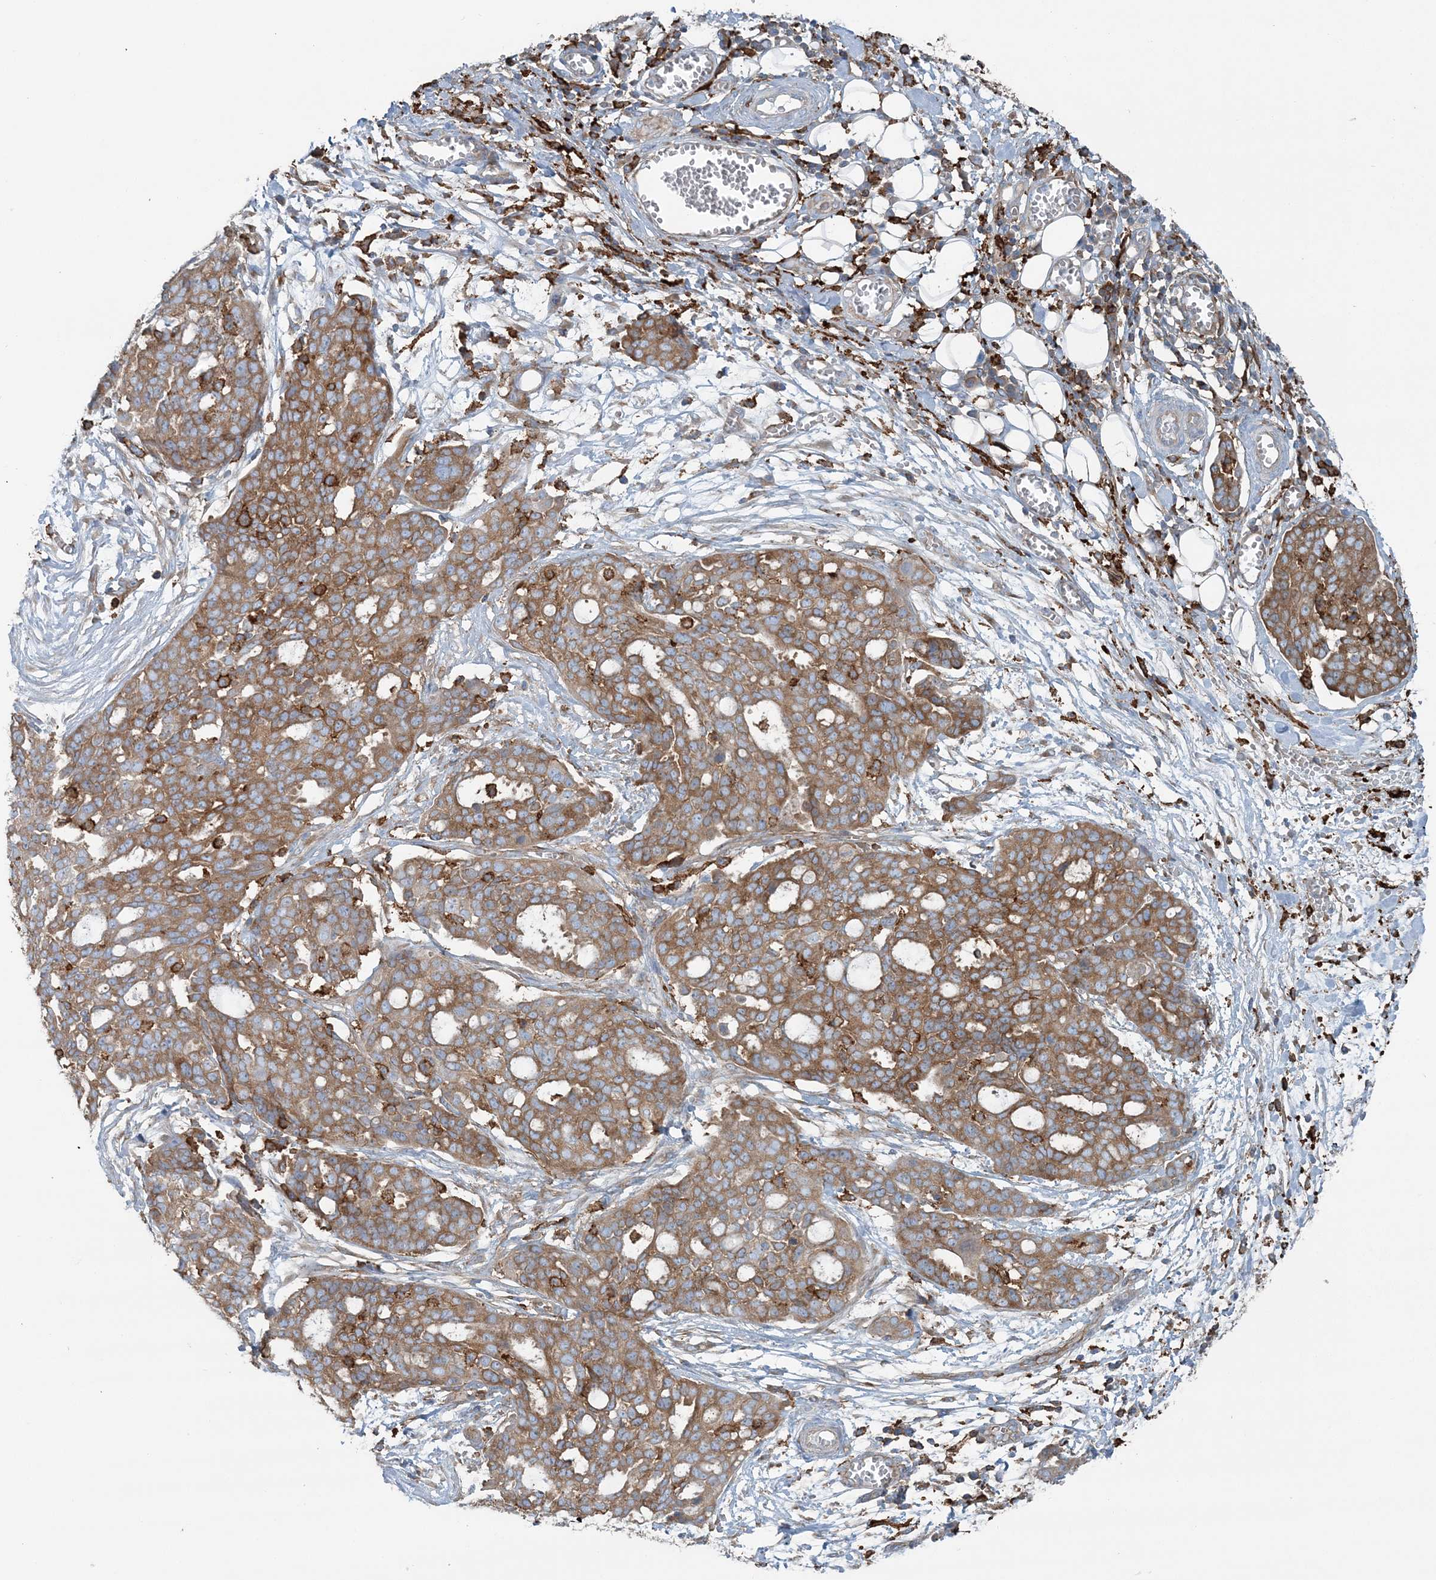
{"staining": {"intensity": "moderate", "quantity": ">75%", "location": "cytoplasmic/membranous"}, "tissue": "ovarian cancer", "cell_type": "Tumor cells", "image_type": "cancer", "snomed": [{"axis": "morphology", "description": "Cystadenocarcinoma, serous, NOS"}, {"axis": "topography", "description": "Soft tissue"}, {"axis": "topography", "description": "Ovary"}], "caption": "This image exhibits immunohistochemistry (IHC) staining of ovarian serous cystadenocarcinoma, with medium moderate cytoplasmic/membranous expression in about >75% of tumor cells.", "gene": "SNX2", "patient": {"sex": "female", "age": 57}}